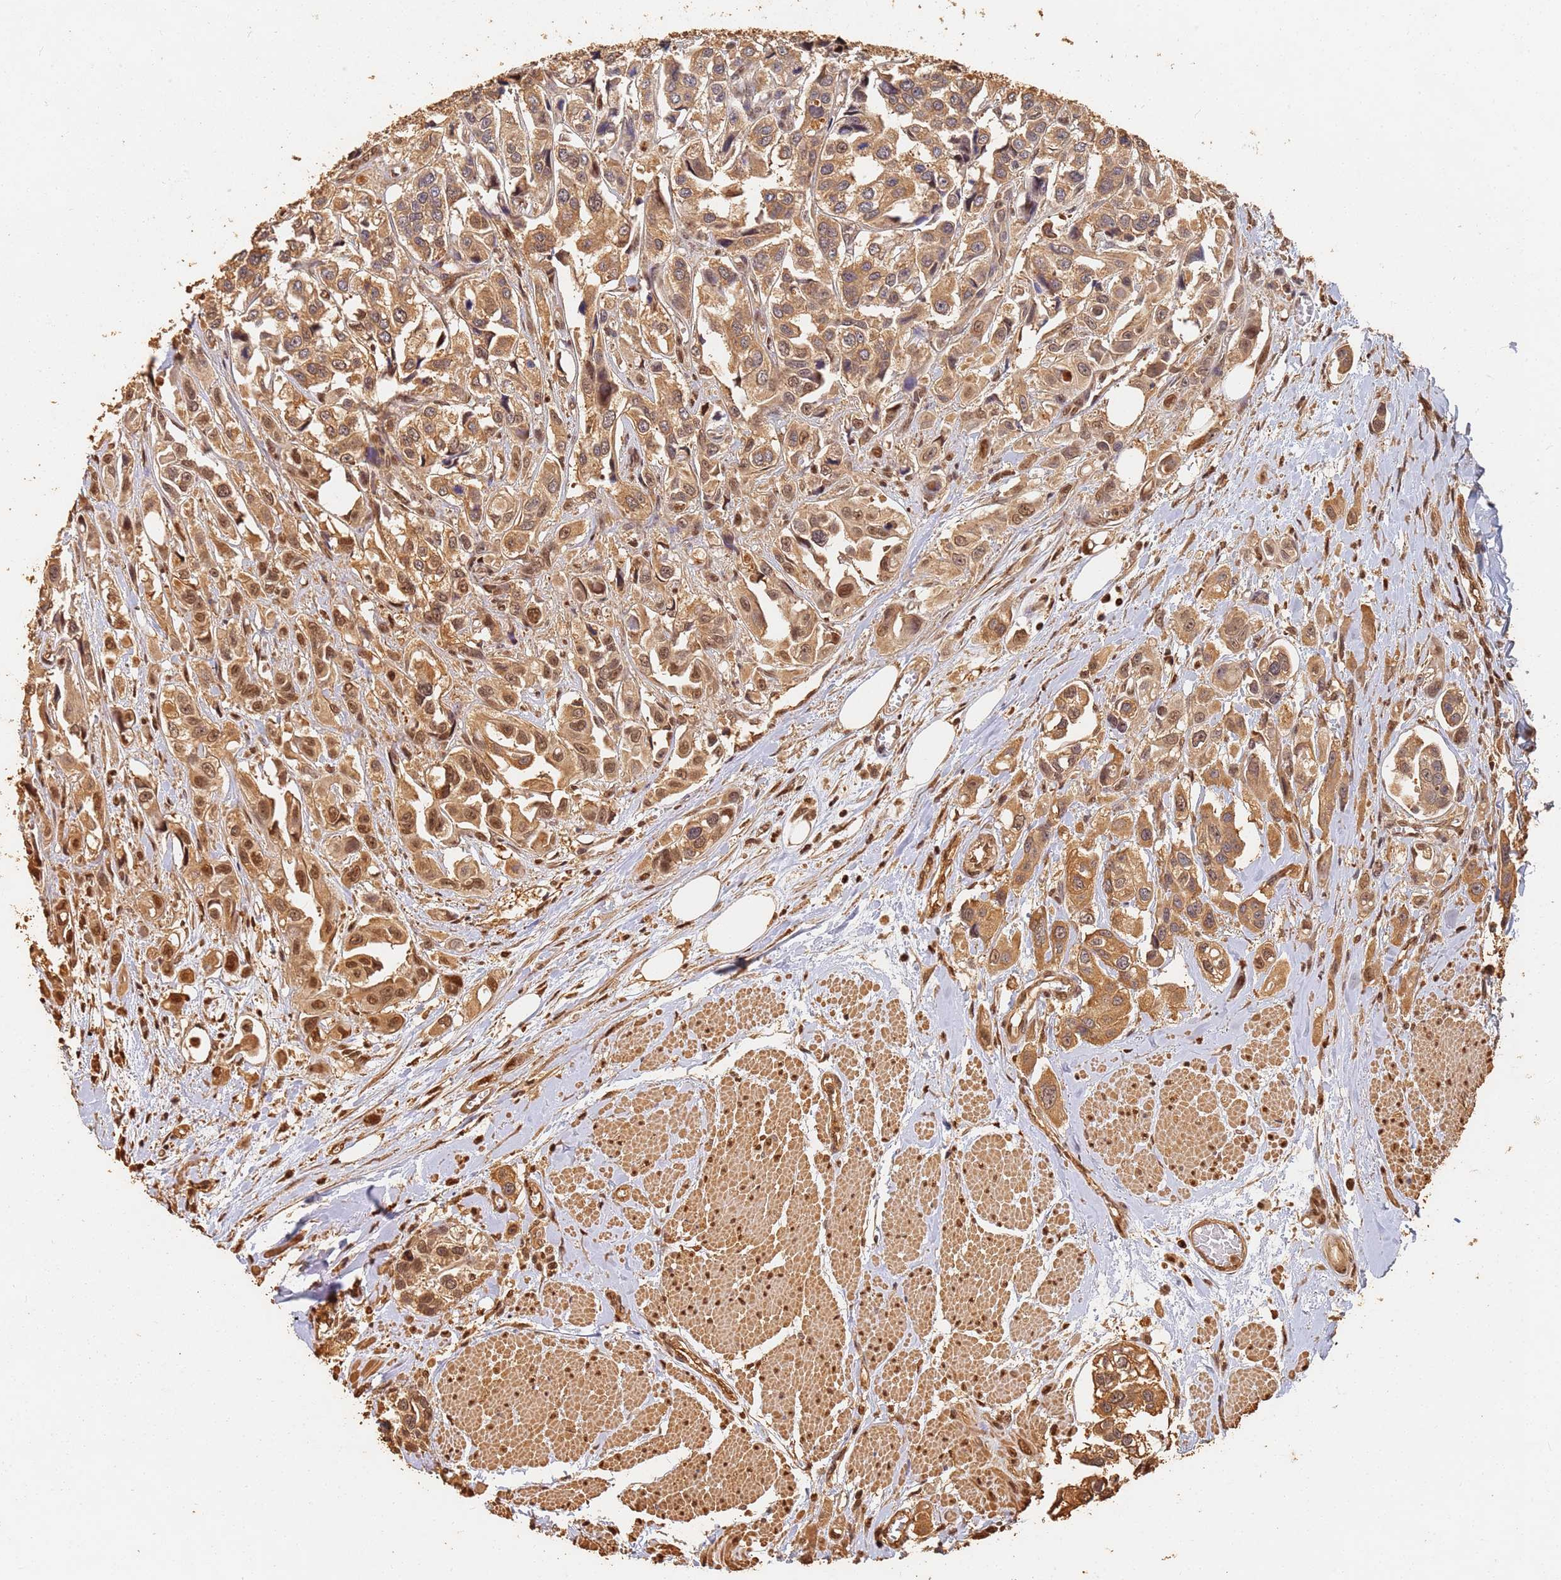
{"staining": {"intensity": "moderate", "quantity": ">75%", "location": "cytoplasmic/membranous,nuclear"}, "tissue": "urothelial cancer", "cell_type": "Tumor cells", "image_type": "cancer", "snomed": [{"axis": "morphology", "description": "Urothelial carcinoma, High grade"}, {"axis": "topography", "description": "Urinary bladder"}], "caption": "Immunohistochemistry histopathology image of human urothelial cancer stained for a protein (brown), which shows medium levels of moderate cytoplasmic/membranous and nuclear staining in about >75% of tumor cells.", "gene": "JAK2", "patient": {"sex": "male", "age": 67}}